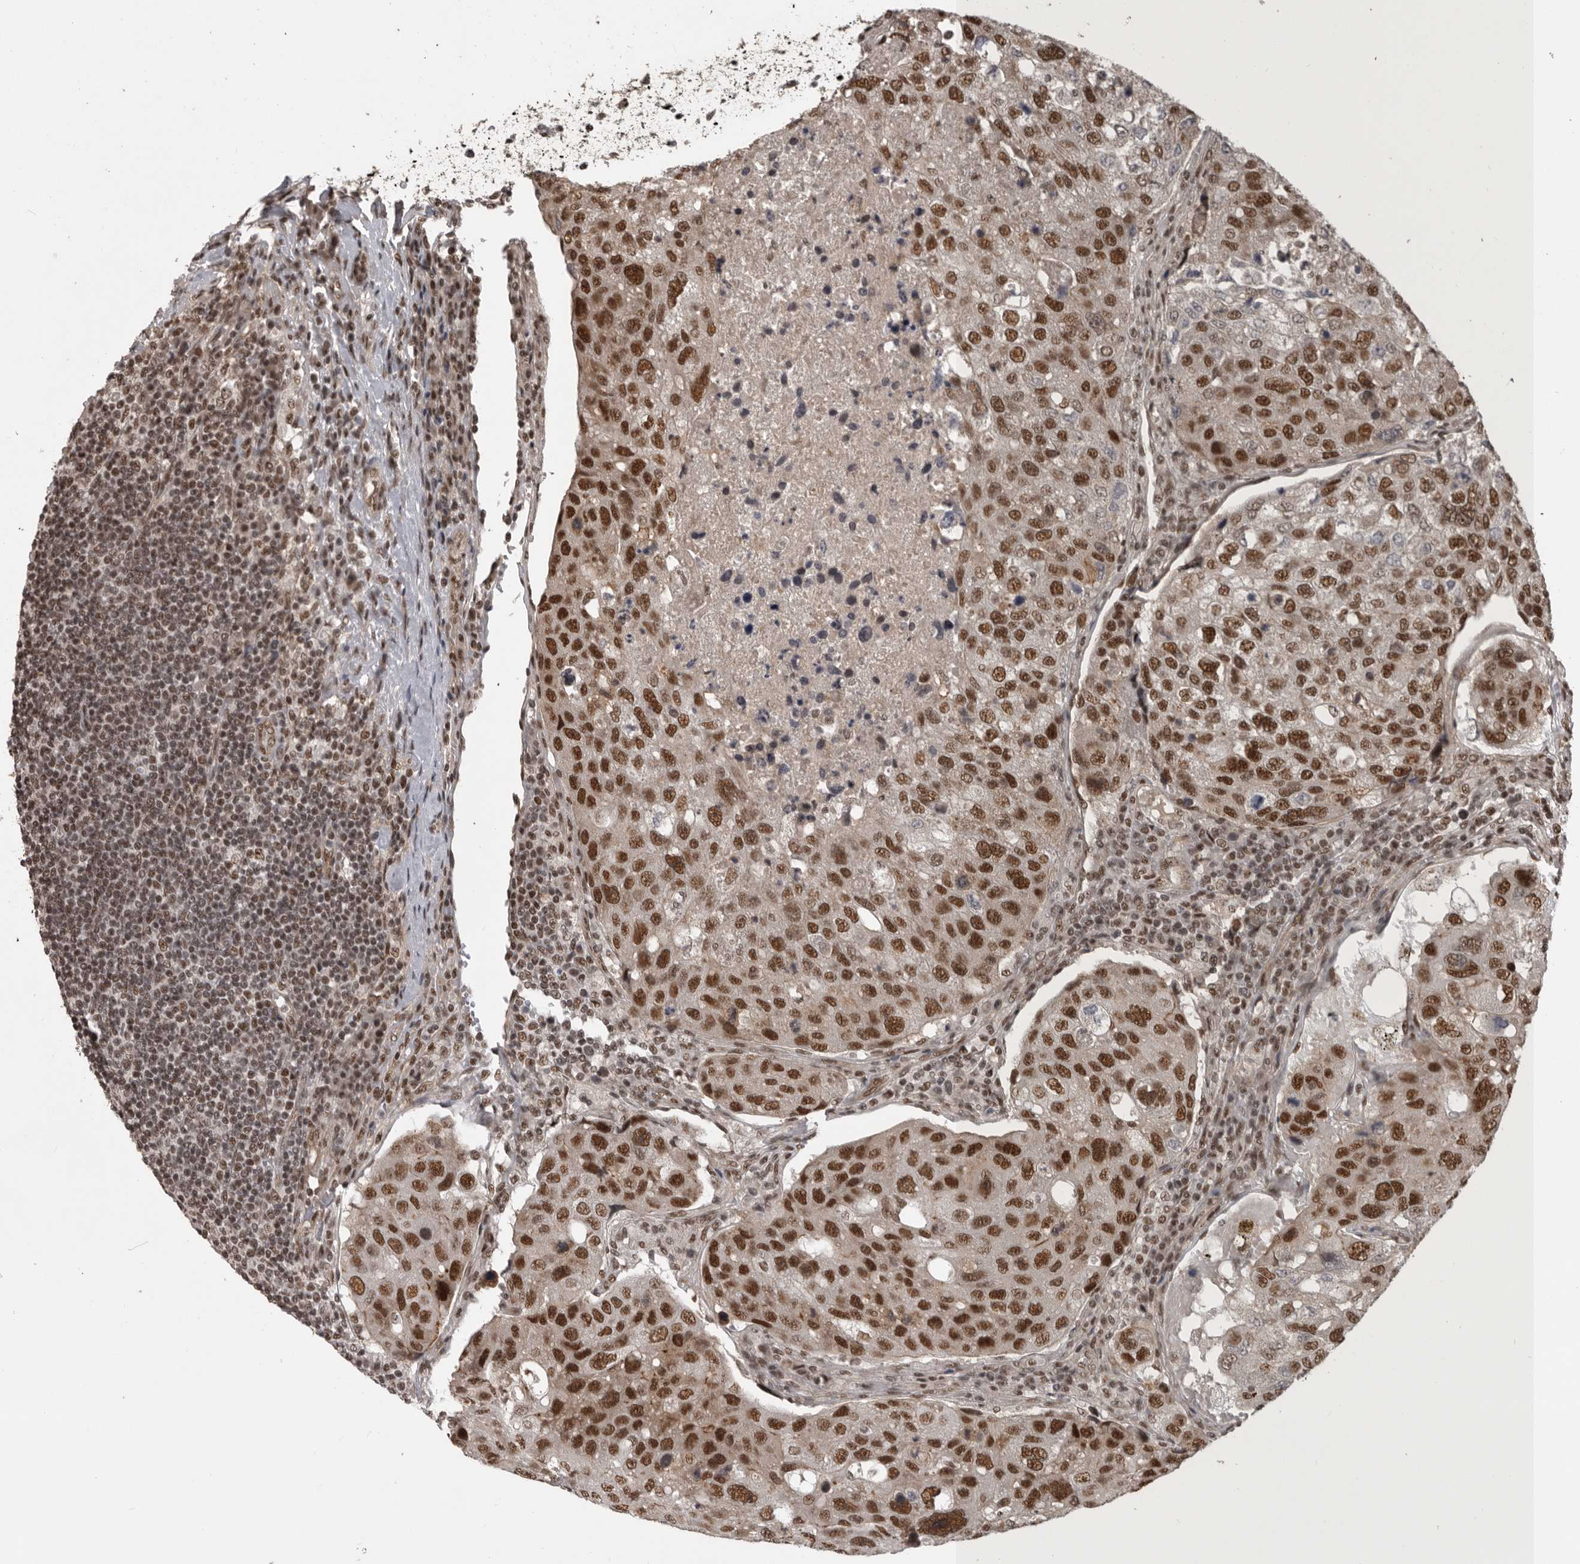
{"staining": {"intensity": "strong", "quantity": ">75%", "location": "nuclear"}, "tissue": "urothelial cancer", "cell_type": "Tumor cells", "image_type": "cancer", "snomed": [{"axis": "morphology", "description": "Urothelial carcinoma, High grade"}, {"axis": "topography", "description": "Lymph node"}, {"axis": "topography", "description": "Urinary bladder"}], "caption": "Urothelial carcinoma (high-grade) stained with a brown dye reveals strong nuclear positive expression in approximately >75% of tumor cells.", "gene": "CBLL1", "patient": {"sex": "male", "age": 51}}